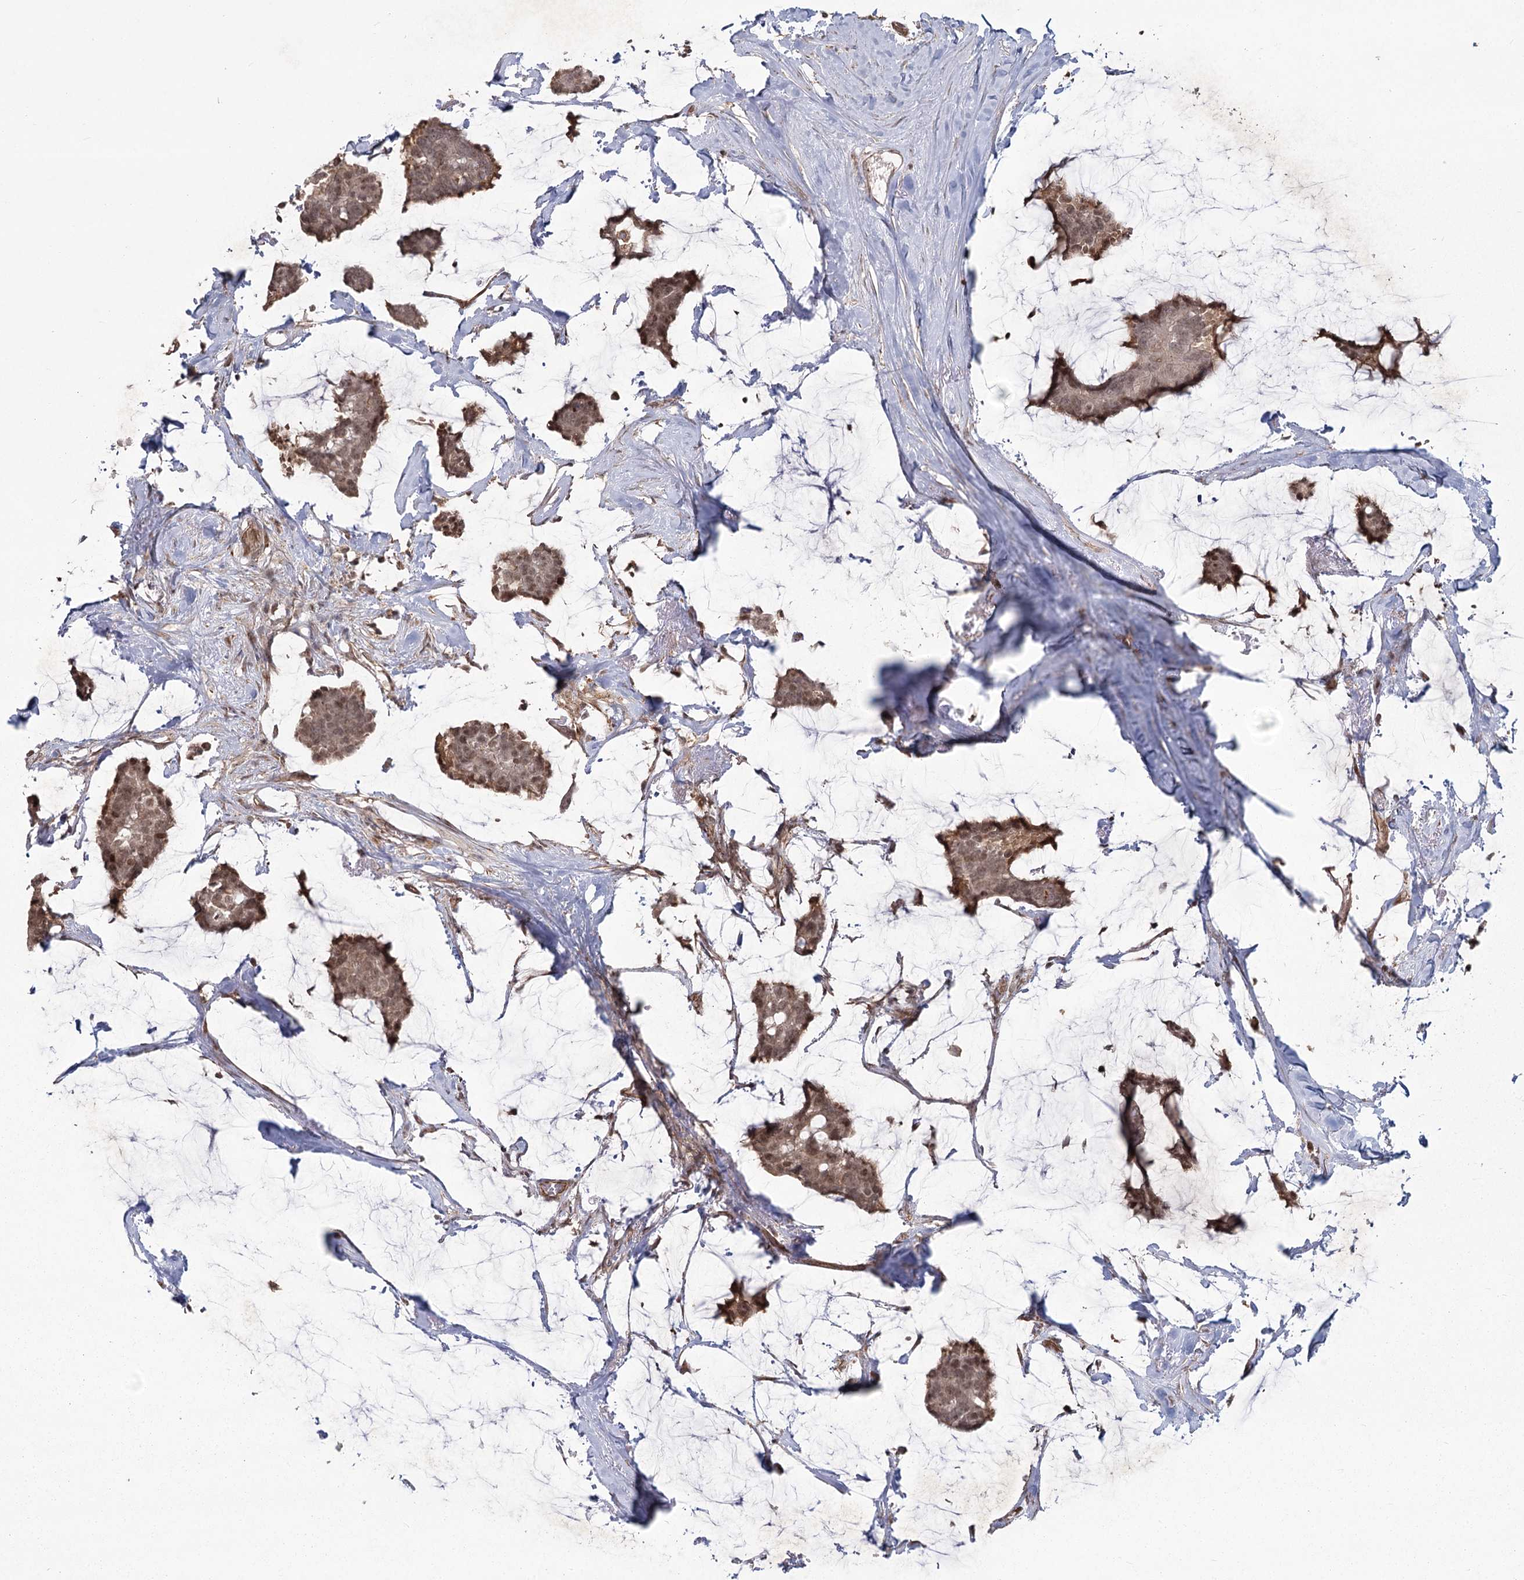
{"staining": {"intensity": "moderate", "quantity": ">75%", "location": "cytoplasmic/membranous,nuclear"}, "tissue": "breast cancer", "cell_type": "Tumor cells", "image_type": "cancer", "snomed": [{"axis": "morphology", "description": "Duct carcinoma"}, {"axis": "topography", "description": "Breast"}], "caption": "Immunohistochemistry (IHC) (DAB (3,3'-diaminobenzidine)) staining of human breast infiltrating ductal carcinoma exhibits moderate cytoplasmic/membranous and nuclear protein positivity in approximately >75% of tumor cells.", "gene": "AP2M1", "patient": {"sex": "female", "age": 93}}